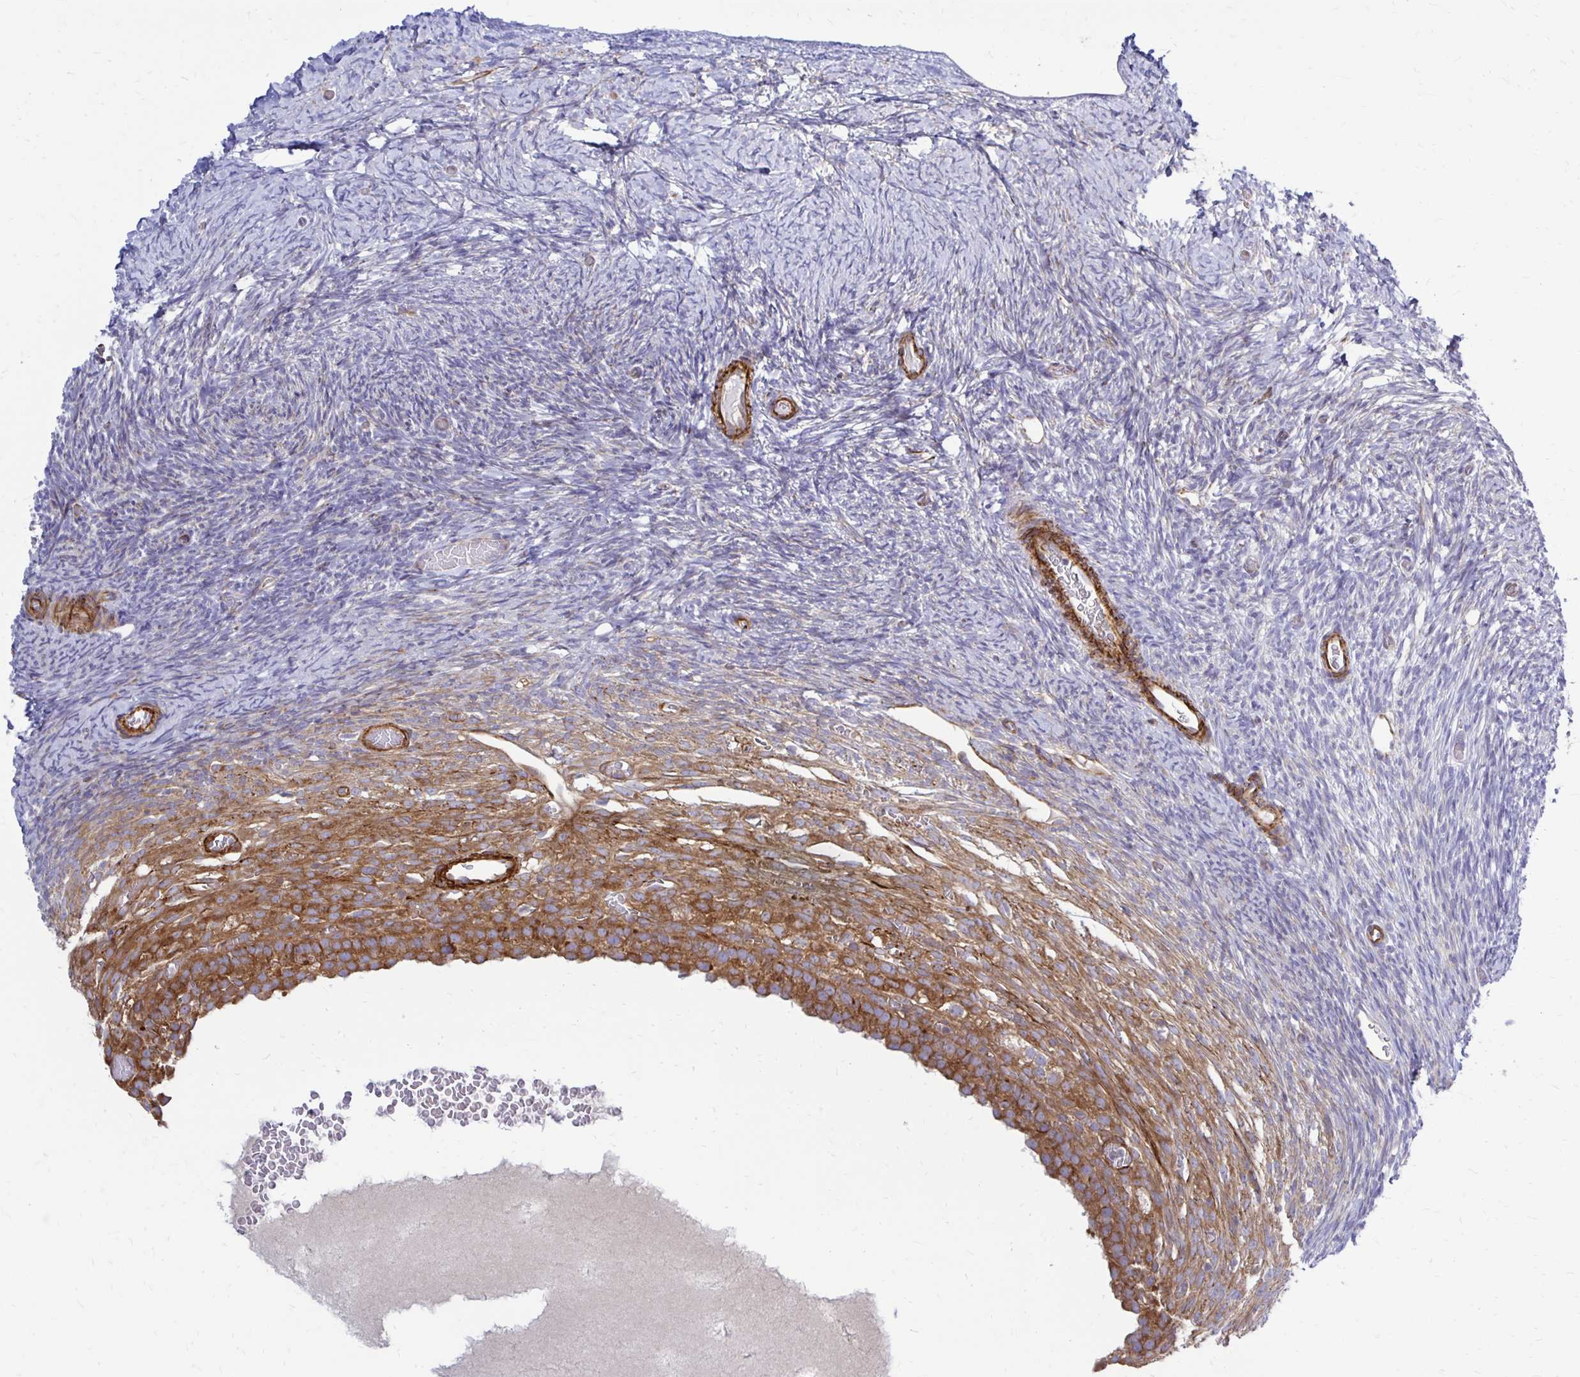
{"staining": {"intensity": "moderate", "quantity": "<25%", "location": "cytoplasmic/membranous"}, "tissue": "ovary", "cell_type": "Ovarian stroma cells", "image_type": "normal", "snomed": [{"axis": "morphology", "description": "Normal tissue, NOS"}, {"axis": "topography", "description": "Ovary"}], "caption": "Immunohistochemistry (IHC) photomicrograph of unremarkable ovary stained for a protein (brown), which shows low levels of moderate cytoplasmic/membranous staining in about <25% of ovarian stroma cells.", "gene": "CTPS1", "patient": {"sex": "female", "age": 39}}